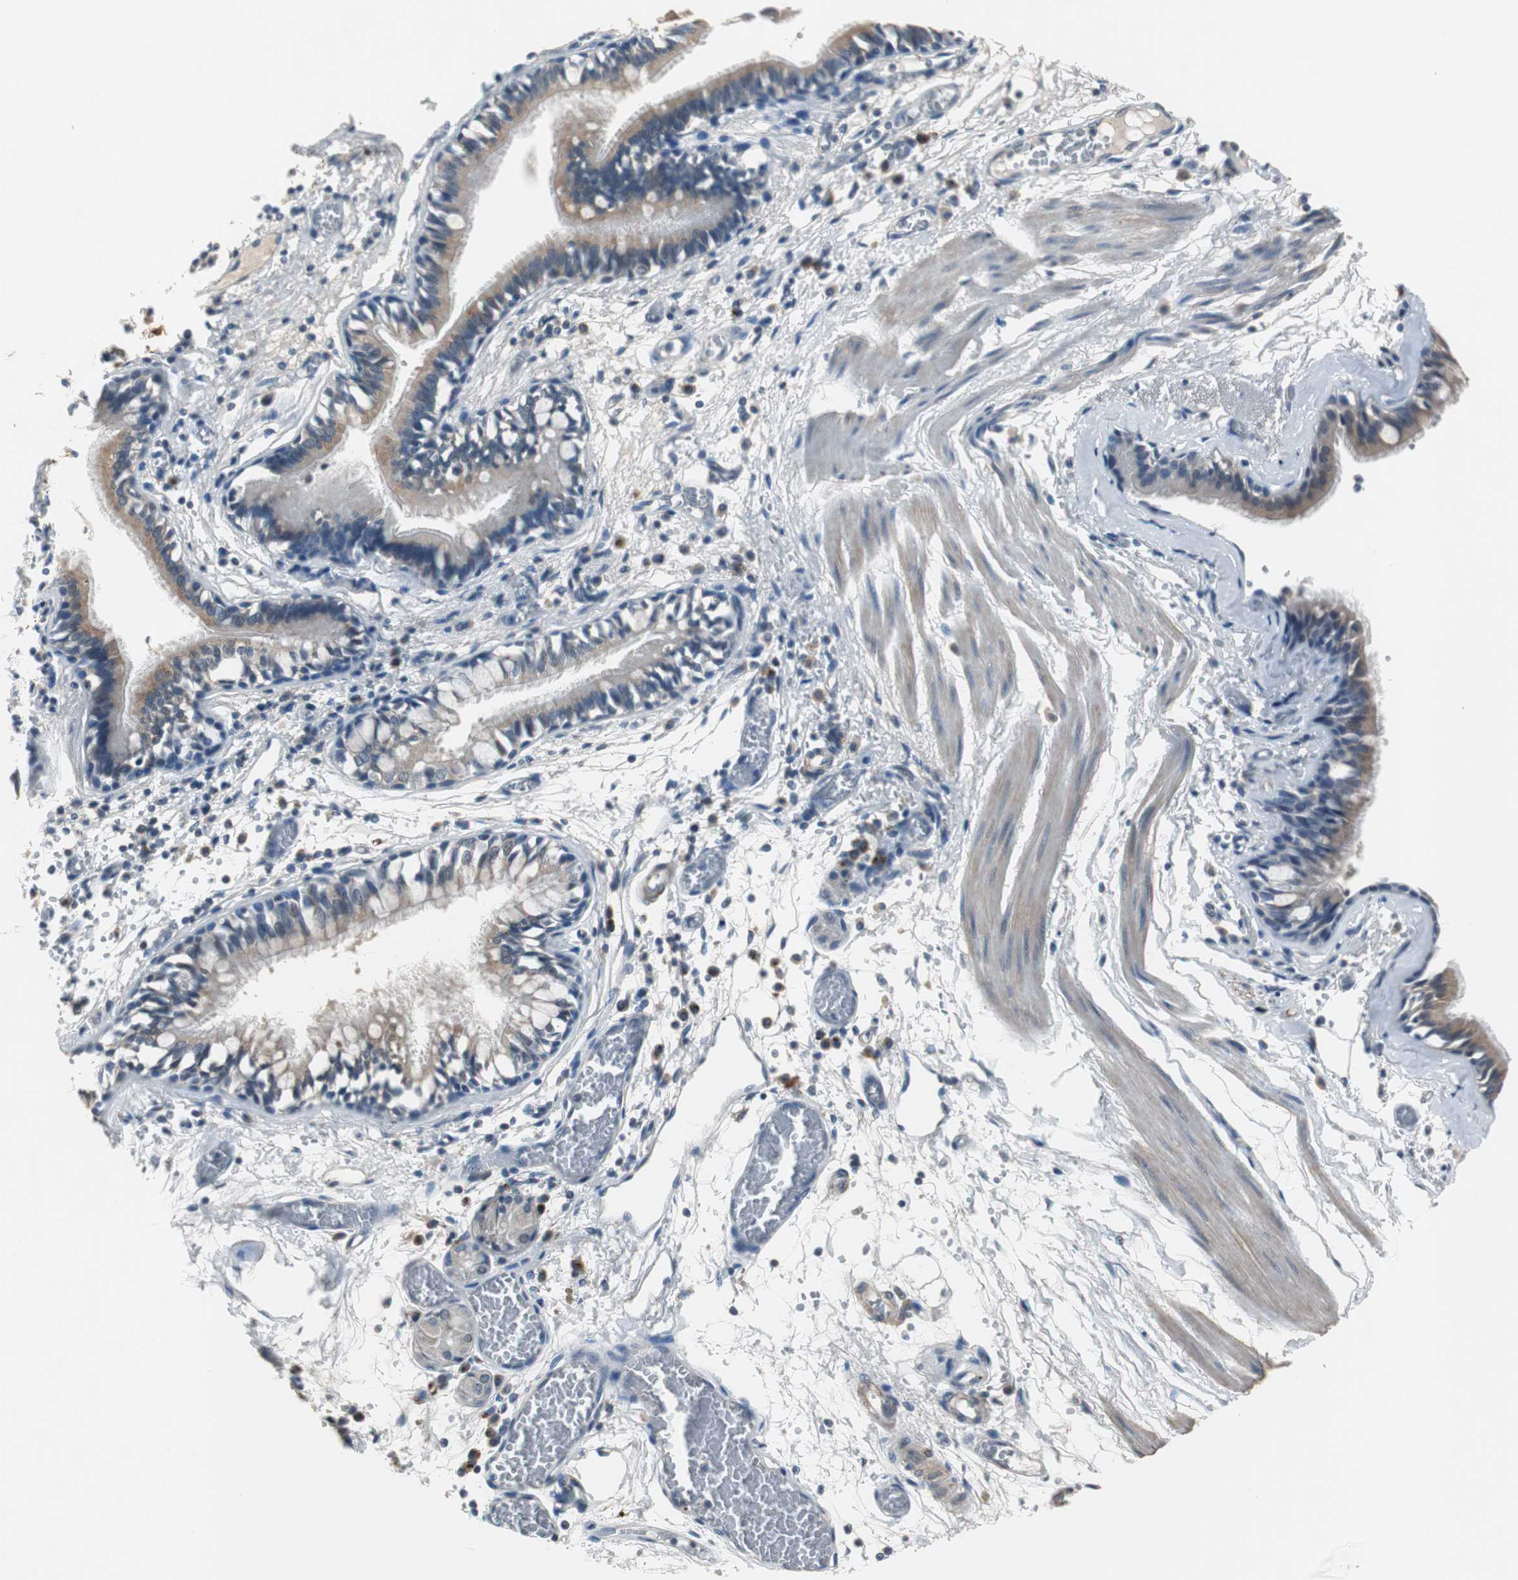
{"staining": {"intensity": "moderate", "quantity": ">75%", "location": "cytoplasmic/membranous"}, "tissue": "bronchus", "cell_type": "Respiratory epithelial cells", "image_type": "normal", "snomed": [{"axis": "morphology", "description": "Normal tissue, NOS"}, {"axis": "topography", "description": "Bronchus"}, {"axis": "topography", "description": "Lung"}], "caption": "A brown stain shows moderate cytoplasmic/membranous staining of a protein in respiratory epithelial cells of normal bronchus.", "gene": "PCYT1B", "patient": {"sex": "female", "age": 56}}